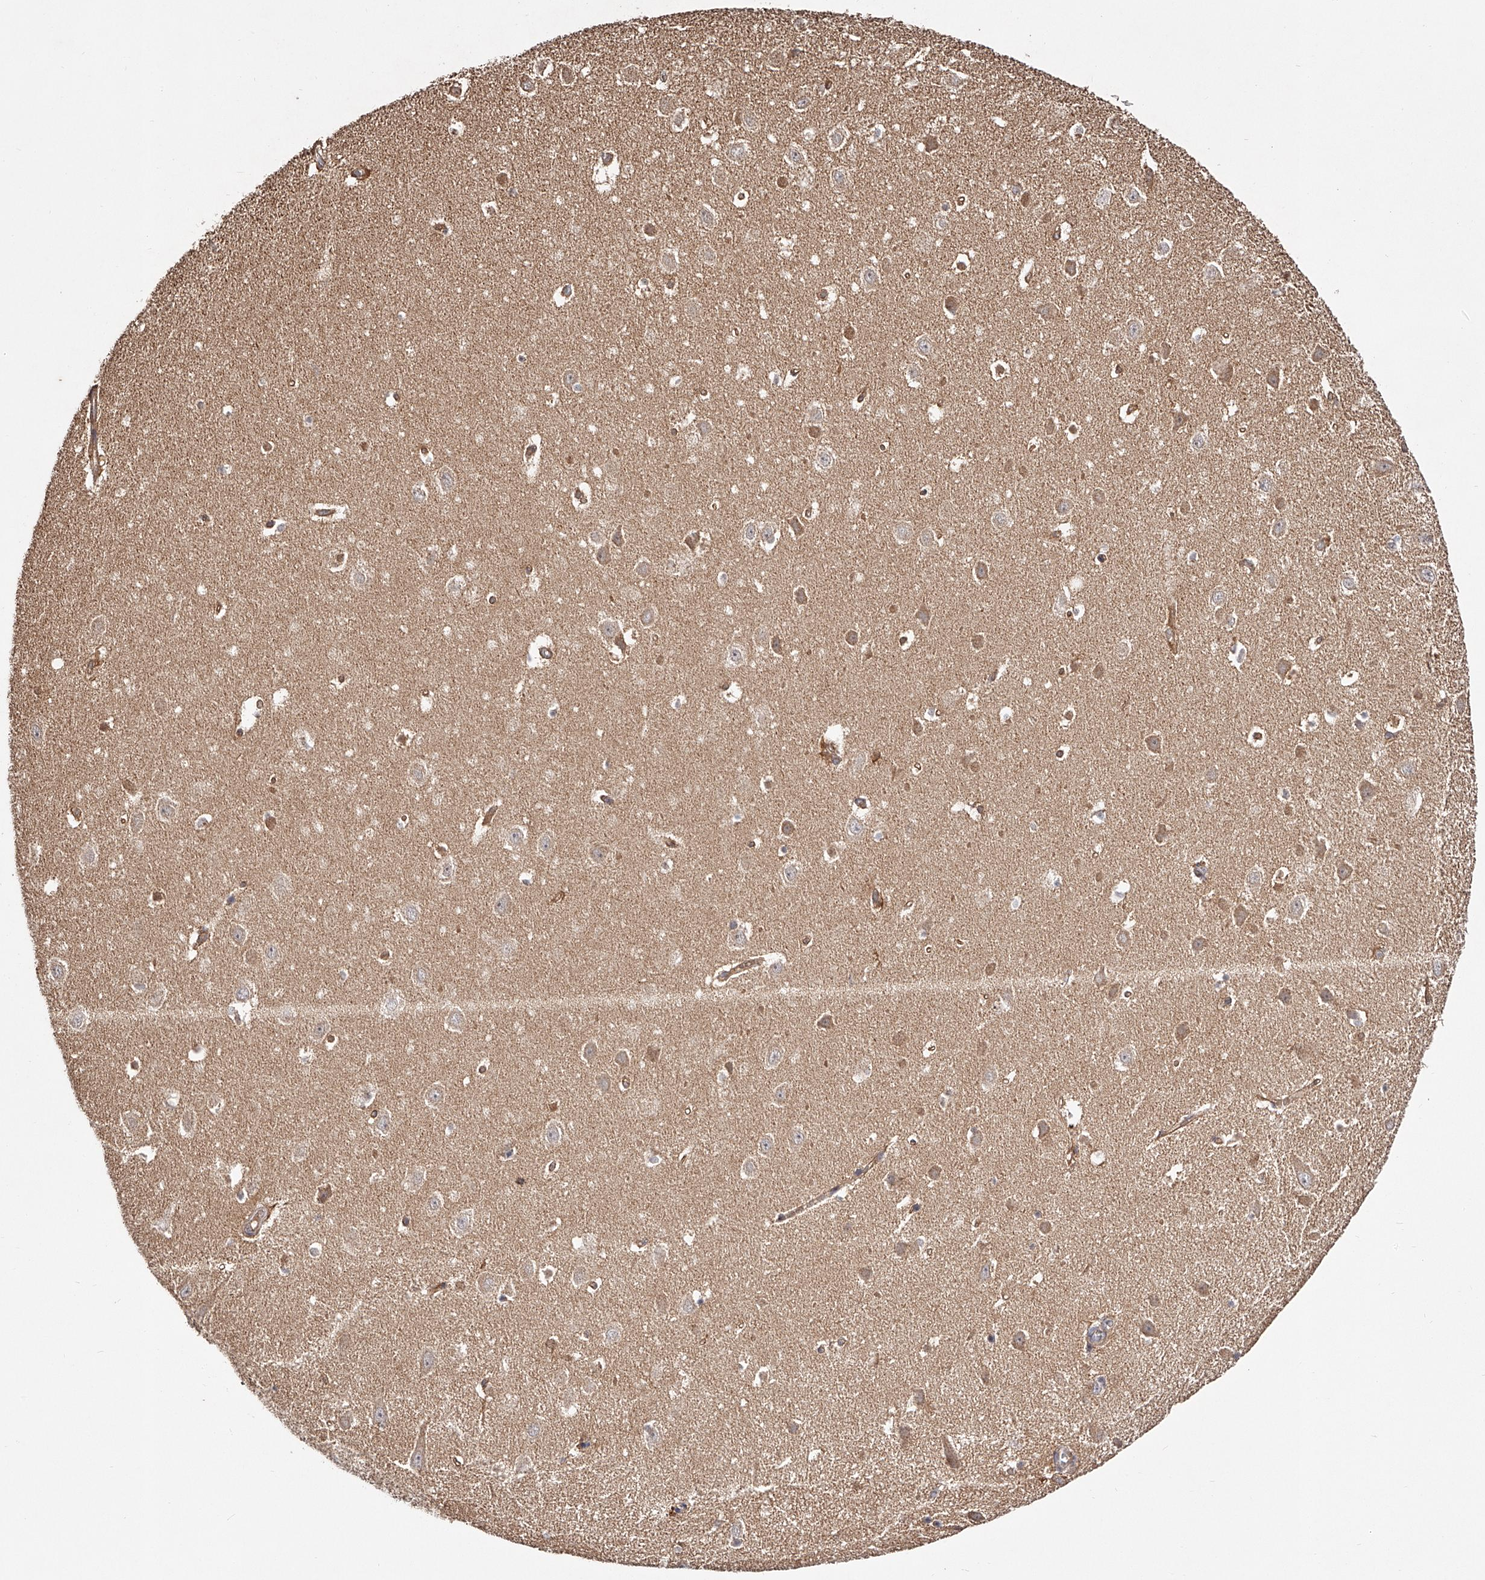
{"staining": {"intensity": "weak", "quantity": "25%-75%", "location": "cytoplasmic/membranous"}, "tissue": "hippocampus", "cell_type": "Glial cells", "image_type": "normal", "snomed": [{"axis": "morphology", "description": "Normal tissue, NOS"}, {"axis": "topography", "description": "Hippocampus"}], "caption": "Hippocampus stained with a brown dye displays weak cytoplasmic/membranous positive expression in about 25%-75% of glial cells.", "gene": "USP21", "patient": {"sex": "female", "age": 64}}